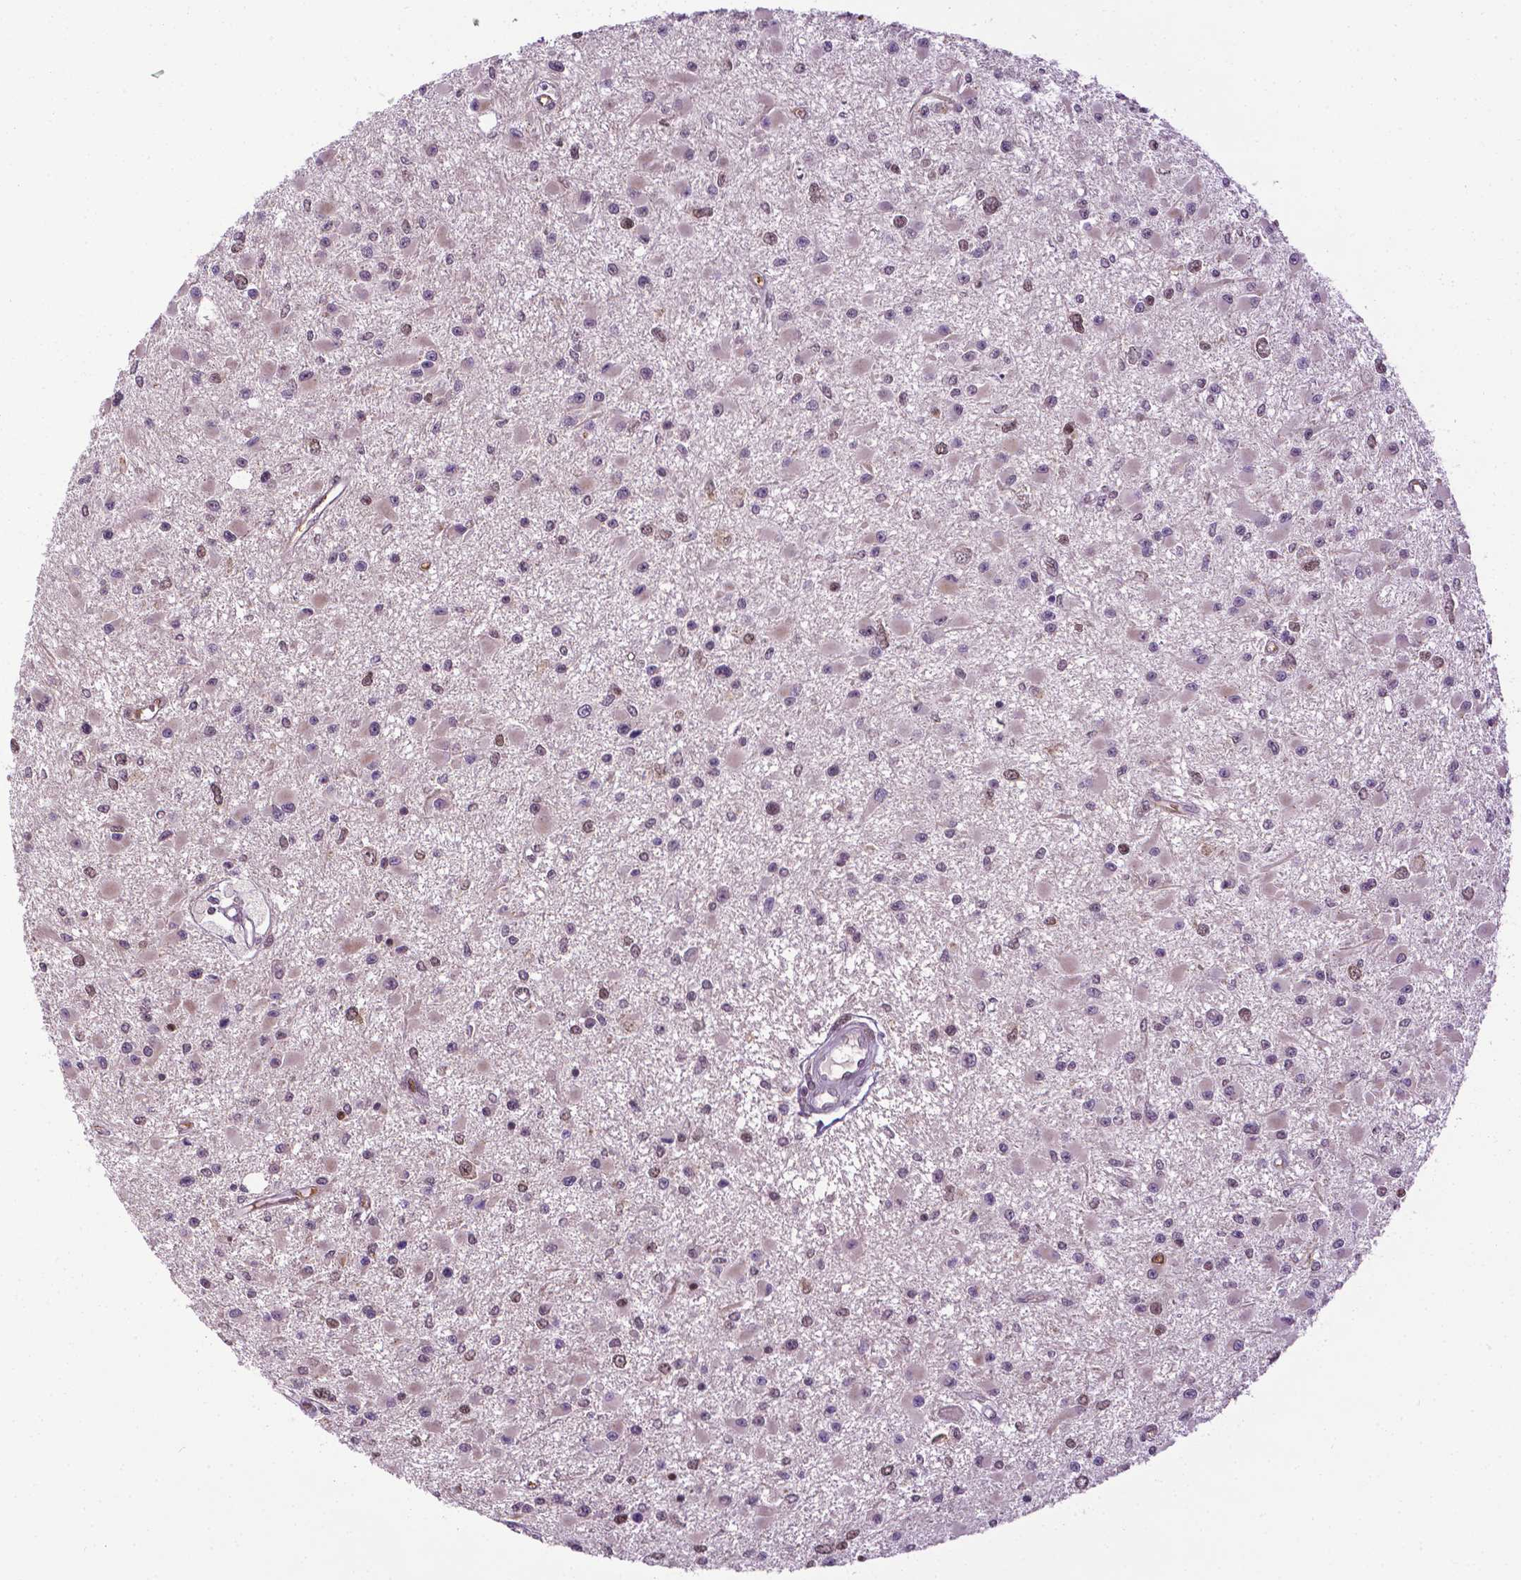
{"staining": {"intensity": "moderate", "quantity": "25%-75%", "location": "nuclear"}, "tissue": "glioma", "cell_type": "Tumor cells", "image_type": "cancer", "snomed": [{"axis": "morphology", "description": "Glioma, malignant, High grade"}, {"axis": "topography", "description": "Brain"}], "caption": "A high-resolution photomicrograph shows immunohistochemistry (IHC) staining of high-grade glioma (malignant), which reveals moderate nuclear positivity in approximately 25%-75% of tumor cells. The protein of interest is shown in brown color, while the nuclei are stained blue.", "gene": "ZNF41", "patient": {"sex": "male", "age": 54}}